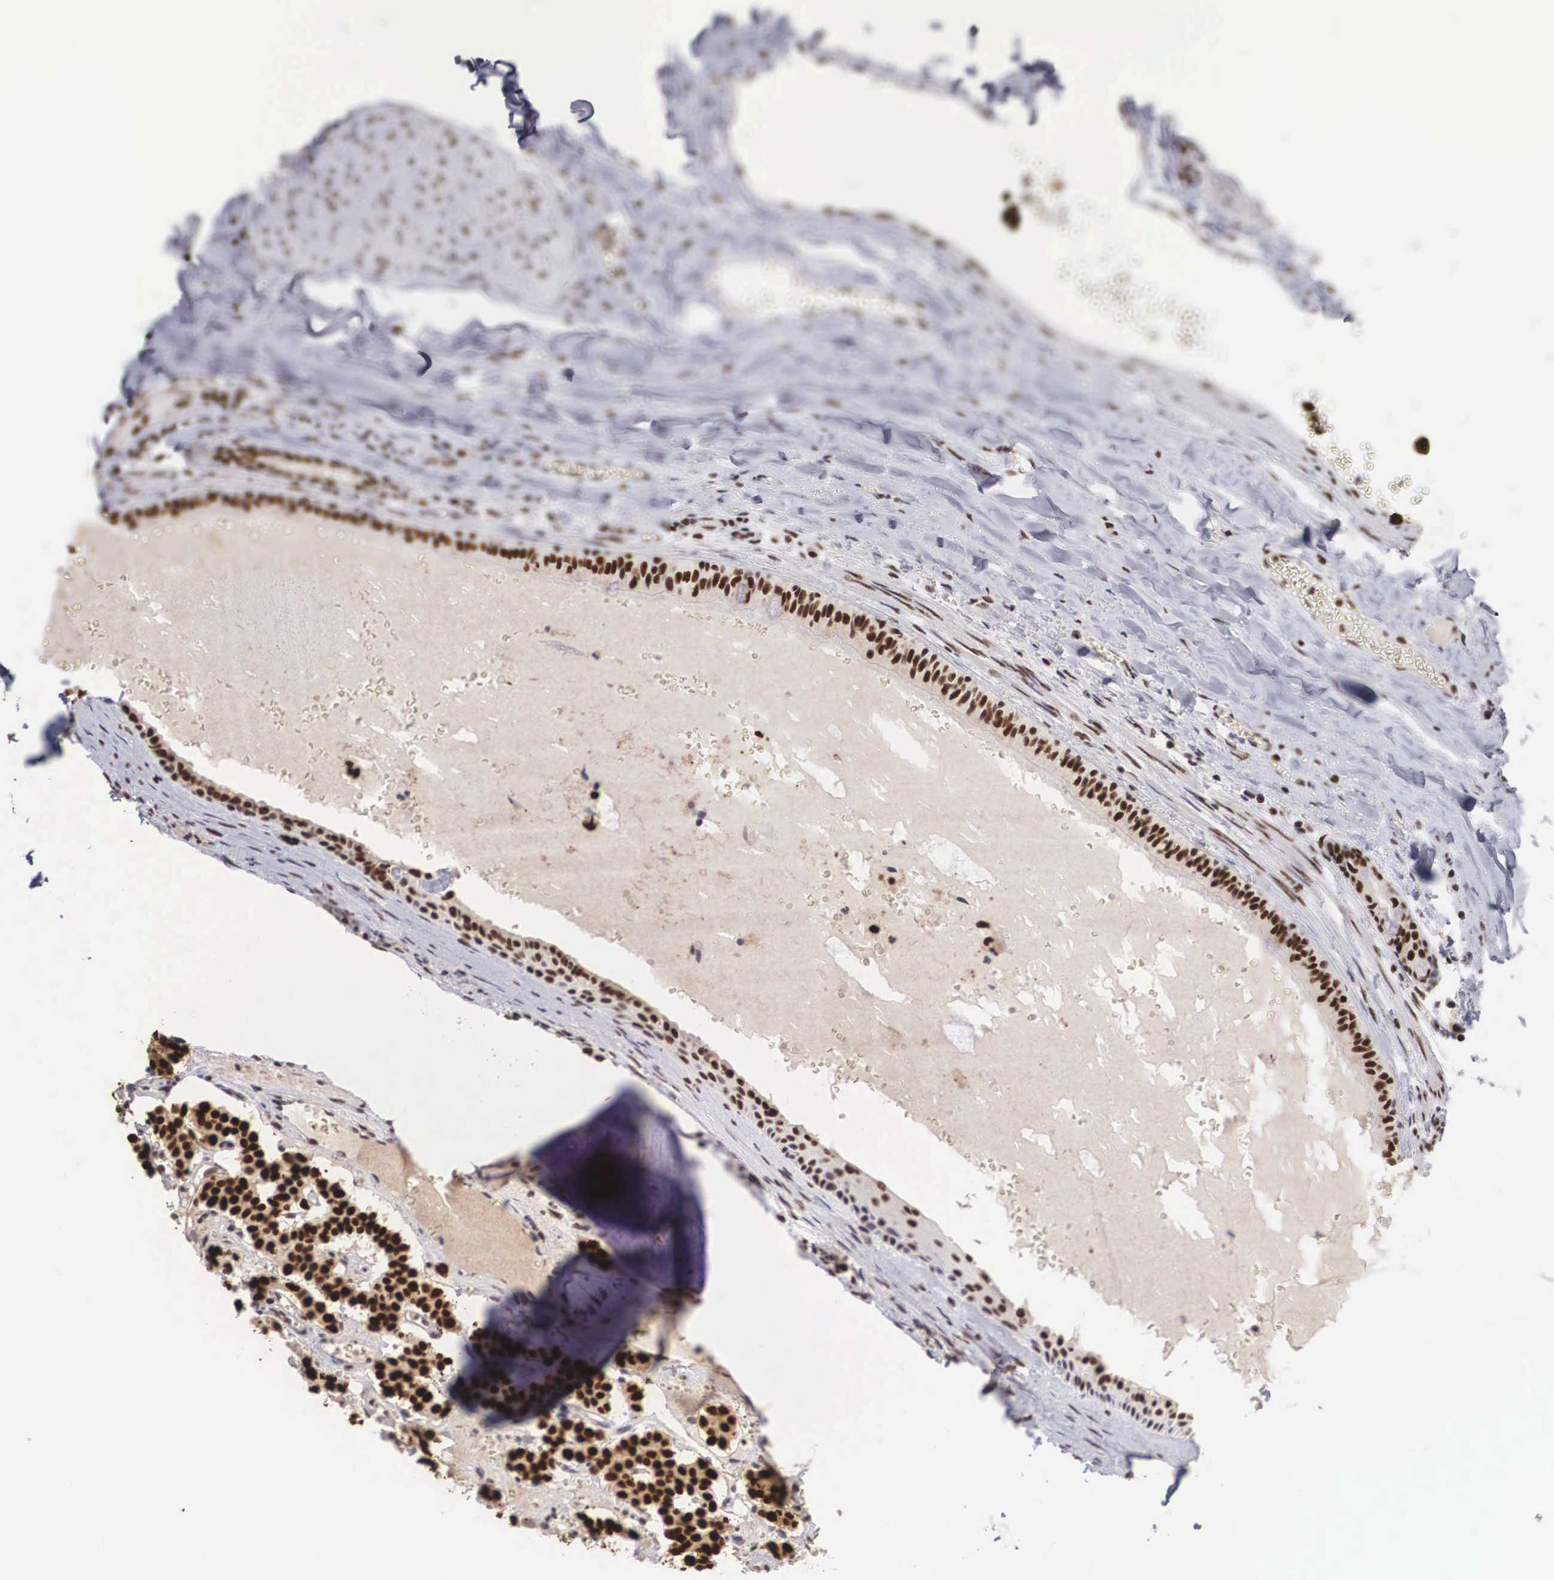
{"staining": {"intensity": "strong", "quantity": ">75%", "location": "nuclear"}, "tissue": "carcinoid", "cell_type": "Tumor cells", "image_type": "cancer", "snomed": [{"axis": "morphology", "description": "Carcinoid, malignant, NOS"}, {"axis": "topography", "description": "Bronchus"}], "caption": "IHC photomicrograph of carcinoid stained for a protein (brown), which displays high levels of strong nuclear positivity in about >75% of tumor cells.", "gene": "HTATSF1", "patient": {"sex": "male", "age": 55}}